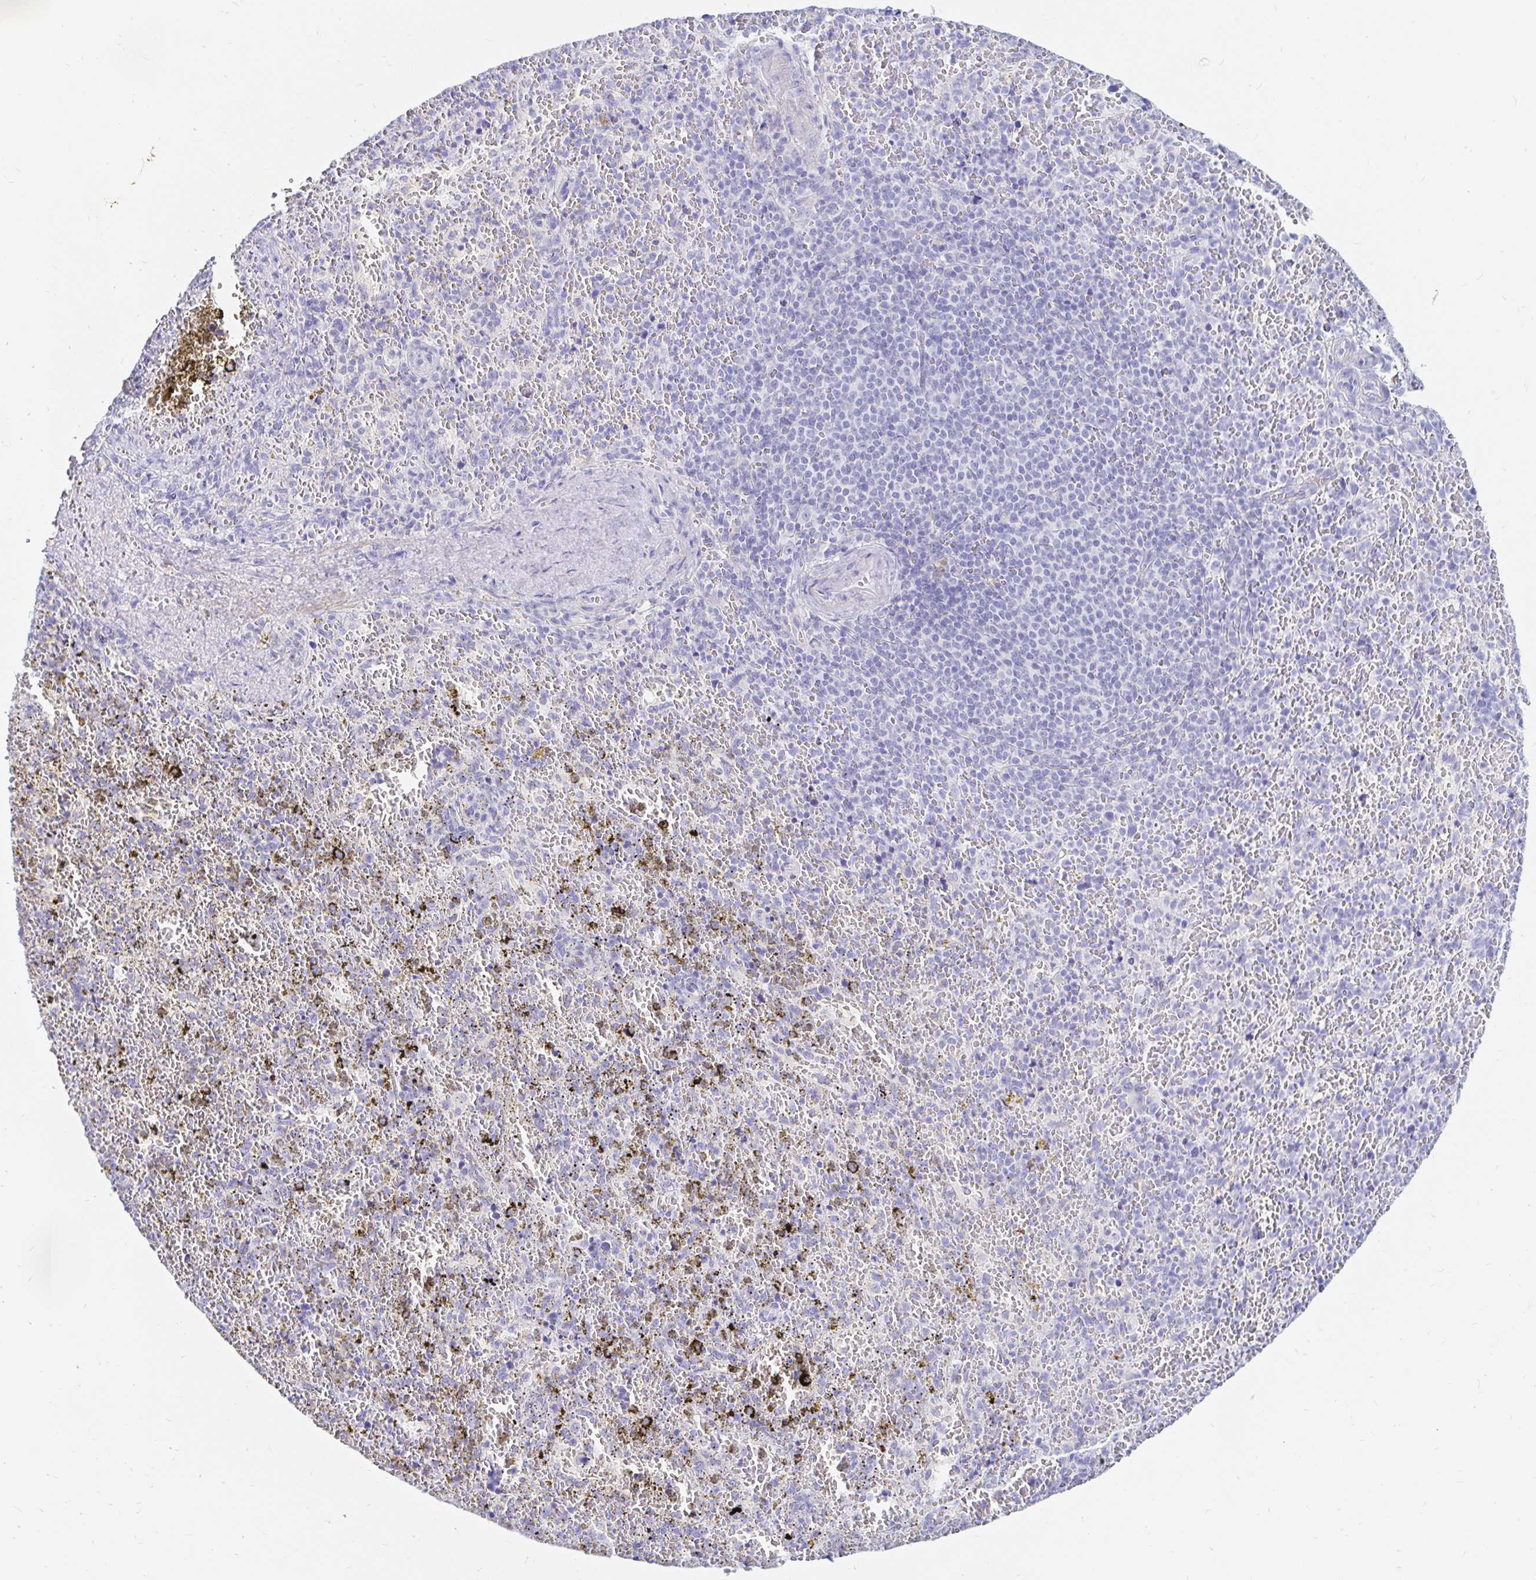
{"staining": {"intensity": "negative", "quantity": "none", "location": "none"}, "tissue": "spleen", "cell_type": "Cells in red pulp", "image_type": "normal", "snomed": [{"axis": "morphology", "description": "Normal tissue, NOS"}, {"axis": "topography", "description": "Spleen"}], "caption": "This histopathology image is of normal spleen stained with immunohistochemistry to label a protein in brown with the nuclei are counter-stained blue. There is no positivity in cells in red pulp.", "gene": "PPP1R1B", "patient": {"sex": "female", "age": 50}}